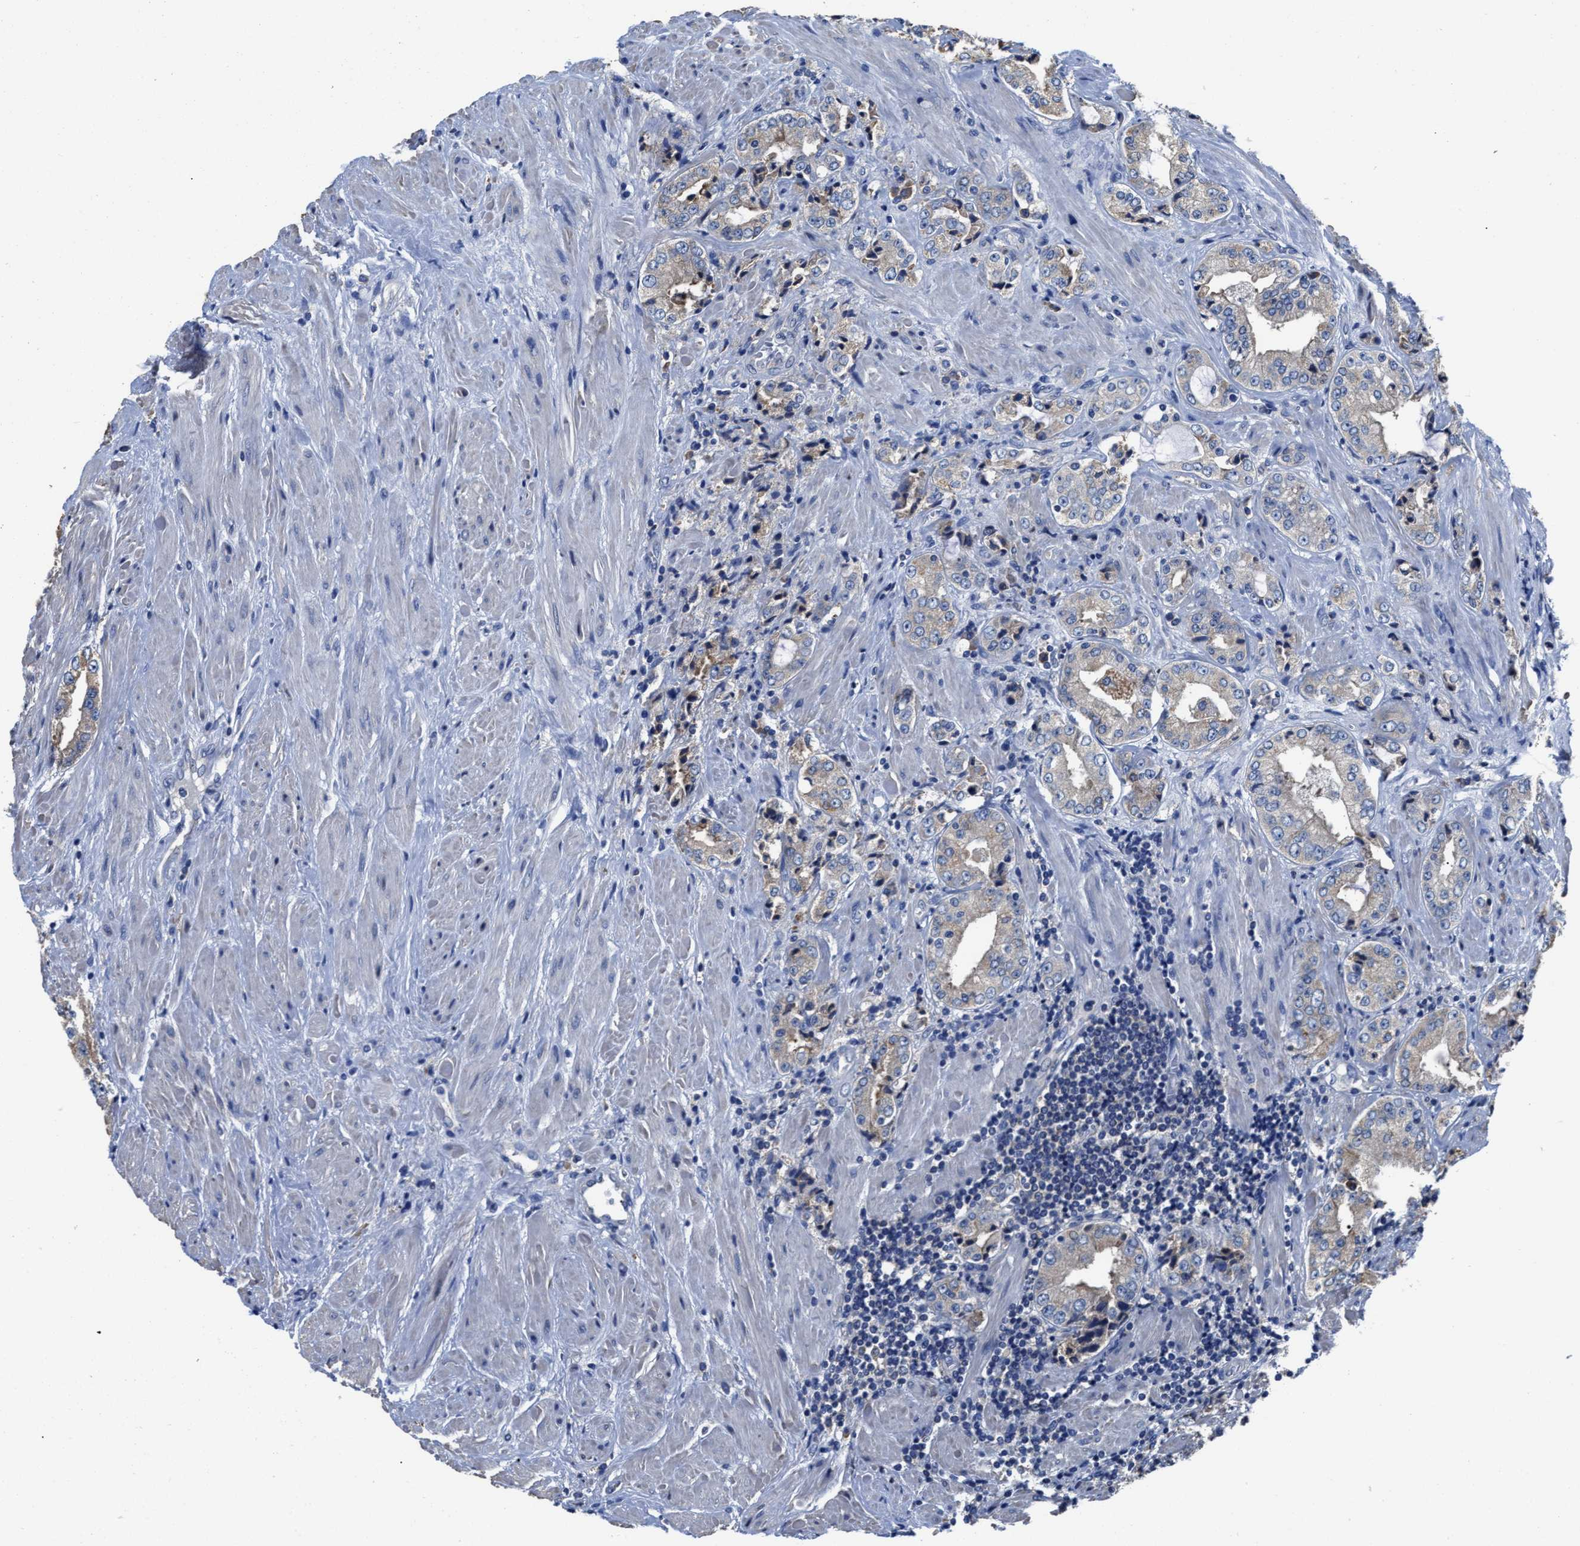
{"staining": {"intensity": "weak", "quantity": "25%-75%", "location": "cytoplasmic/membranous"}, "tissue": "prostate cancer", "cell_type": "Tumor cells", "image_type": "cancer", "snomed": [{"axis": "morphology", "description": "Adenocarcinoma, High grade"}, {"axis": "topography", "description": "Prostate"}], "caption": "Immunohistochemical staining of prostate cancer (adenocarcinoma (high-grade)) reveals low levels of weak cytoplasmic/membranous protein staining in about 25%-75% of tumor cells.", "gene": "SRPK2", "patient": {"sex": "male", "age": 61}}